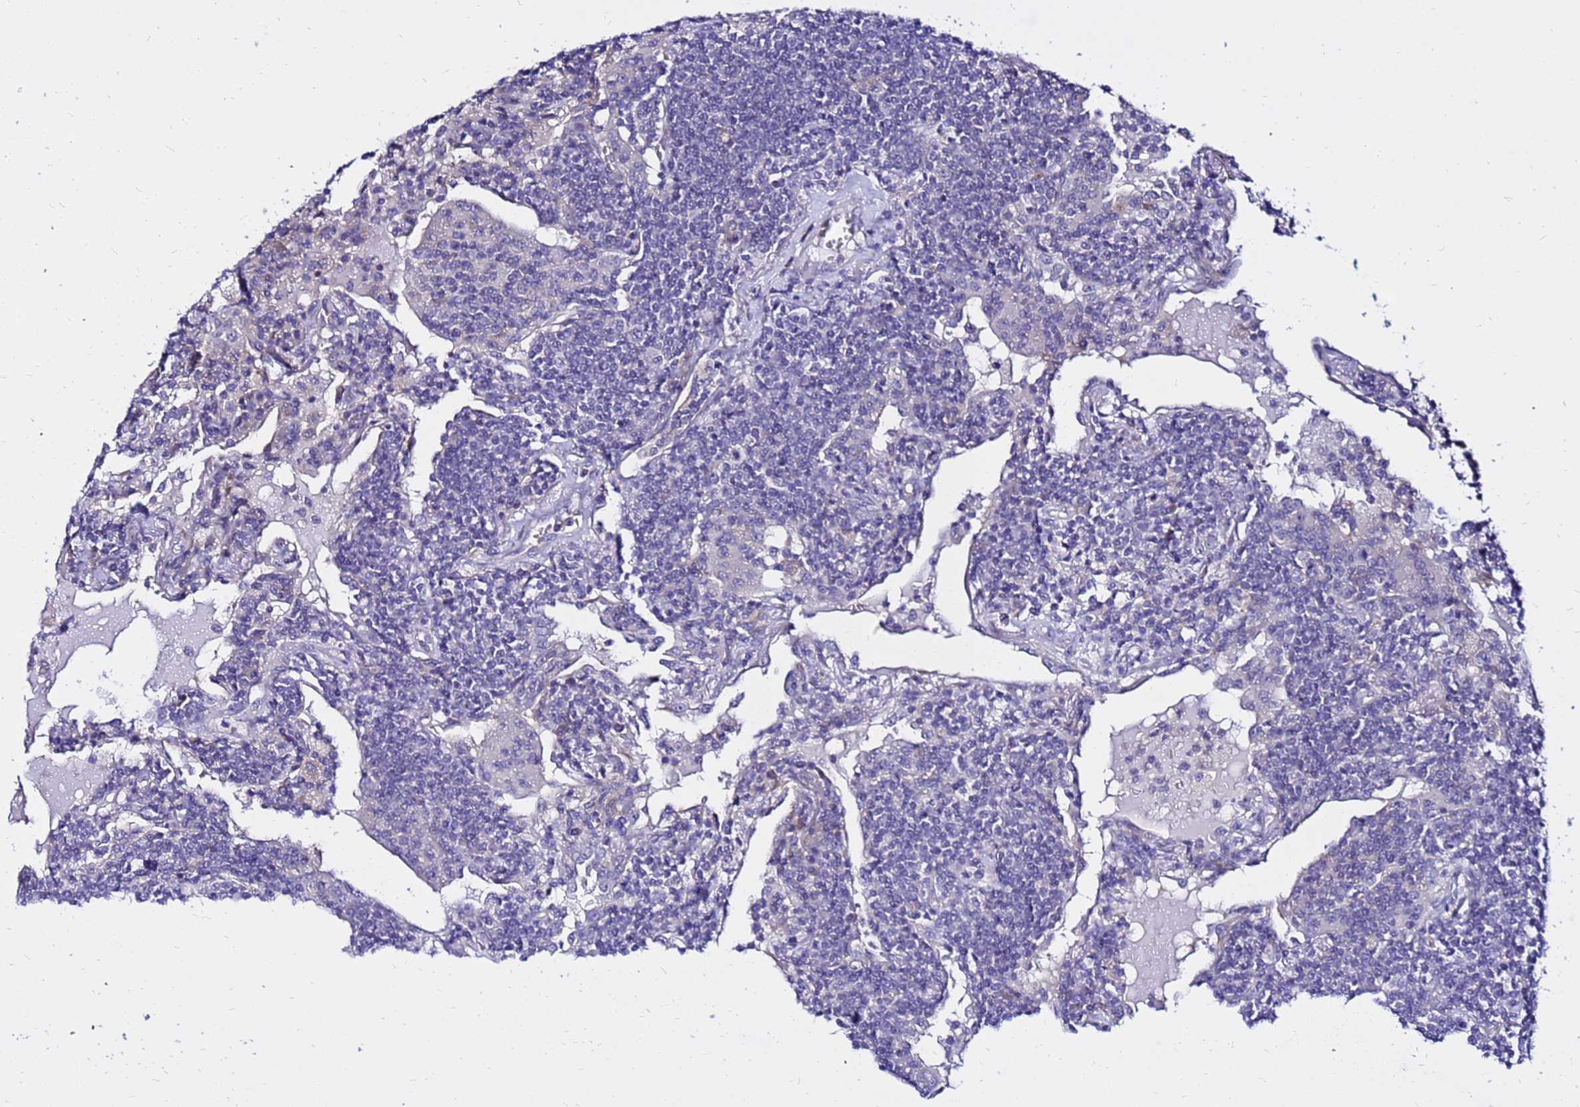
{"staining": {"intensity": "negative", "quantity": "none", "location": "none"}, "tissue": "lymphoma", "cell_type": "Tumor cells", "image_type": "cancer", "snomed": [{"axis": "morphology", "description": "Malignant lymphoma, non-Hodgkin's type, Low grade"}, {"axis": "topography", "description": "Lung"}], "caption": "Low-grade malignant lymphoma, non-Hodgkin's type stained for a protein using immunohistochemistry displays no positivity tumor cells.", "gene": "HERC5", "patient": {"sex": "female", "age": 71}}